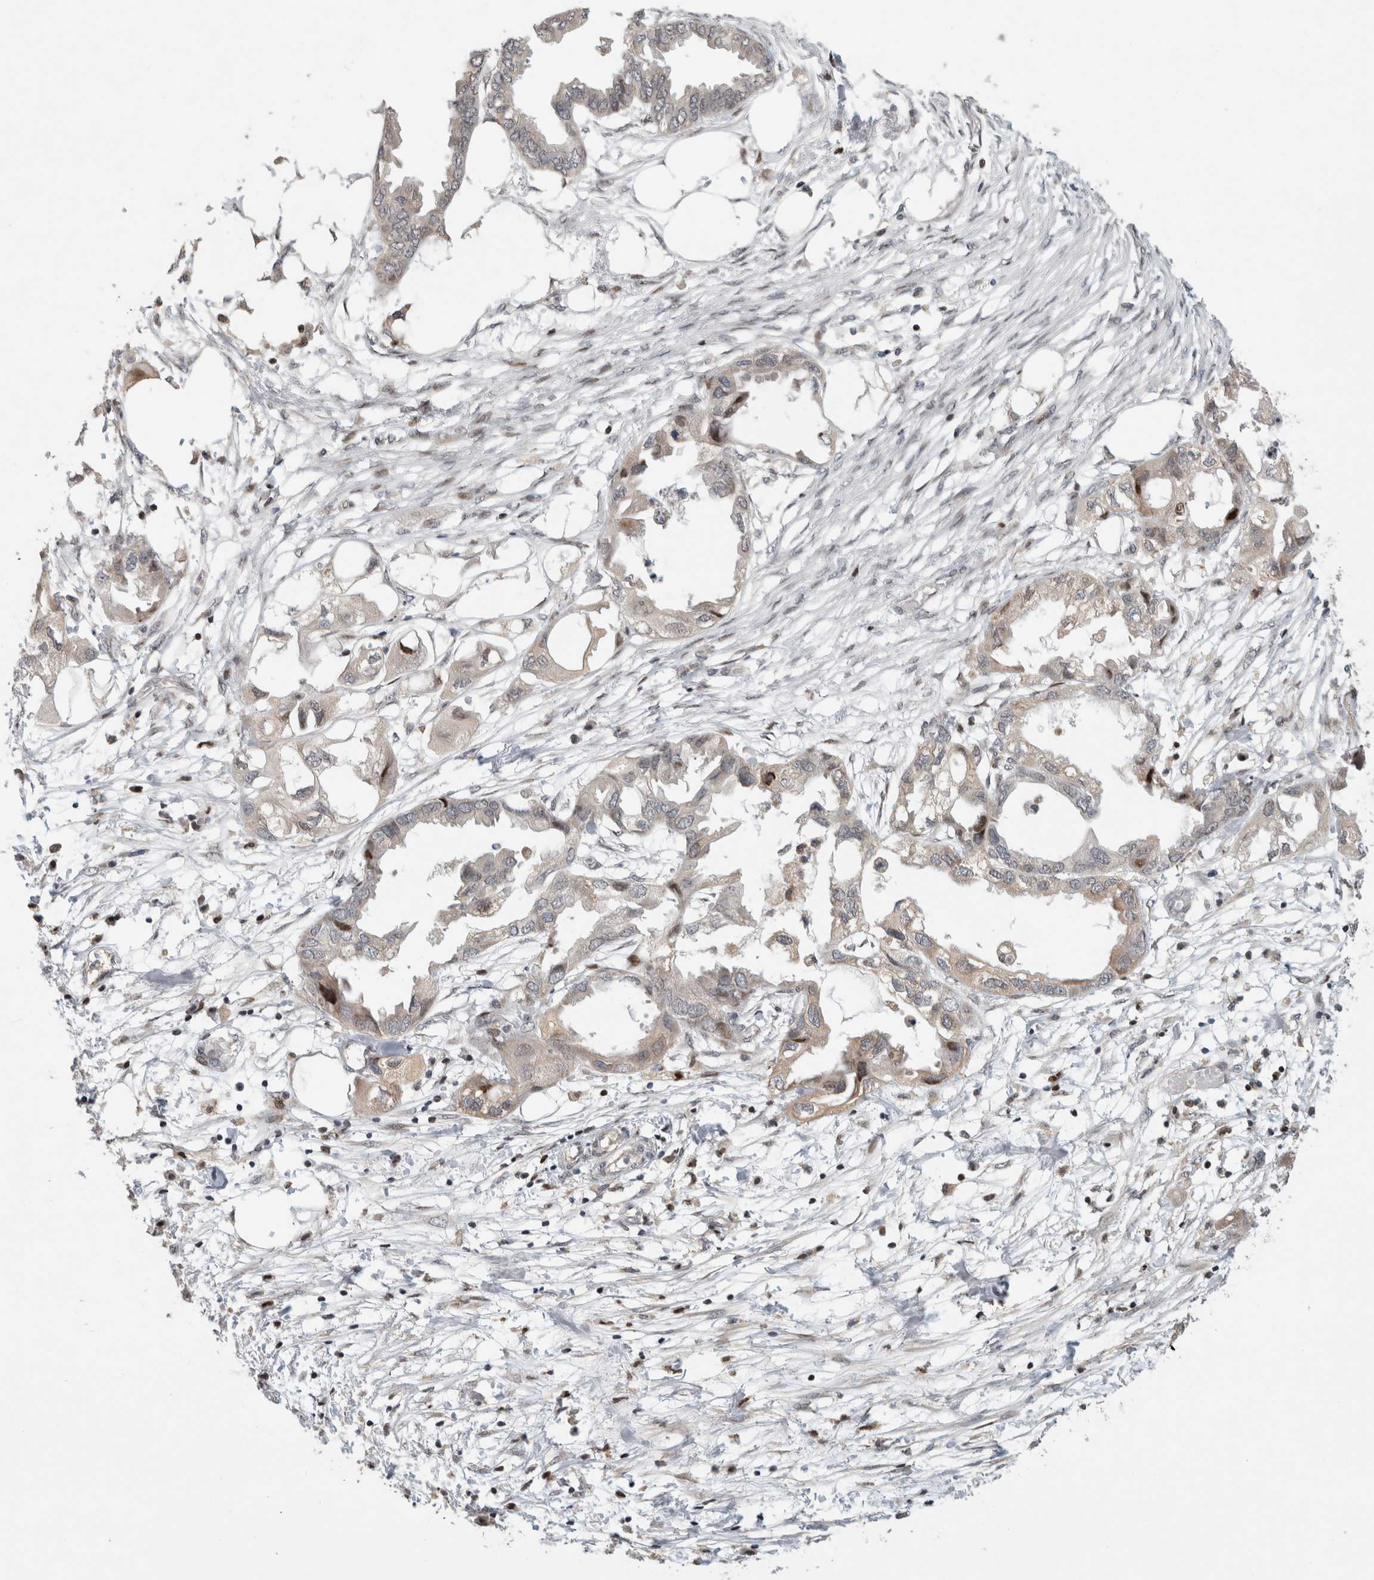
{"staining": {"intensity": "moderate", "quantity": "<25%", "location": "nuclear"}, "tissue": "endometrial cancer", "cell_type": "Tumor cells", "image_type": "cancer", "snomed": [{"axis": "morphology", "description": "Adenocarcinoma, NOS"}, {"axis": "morphology", "description": "Adenocarcinoma, metastatic, NOS"}, {"axis": "topography", "description": "Adipose tissue"}, {"axis": "topography", "description": "Endometrium"}], "caption": "Moderate nuclear staining for a protein is identified in approximately <25% of tumor cells of endometrial cancer using IHC.", "gene": "C8orf58", "patient": {"sex": "female", "age": 67}}